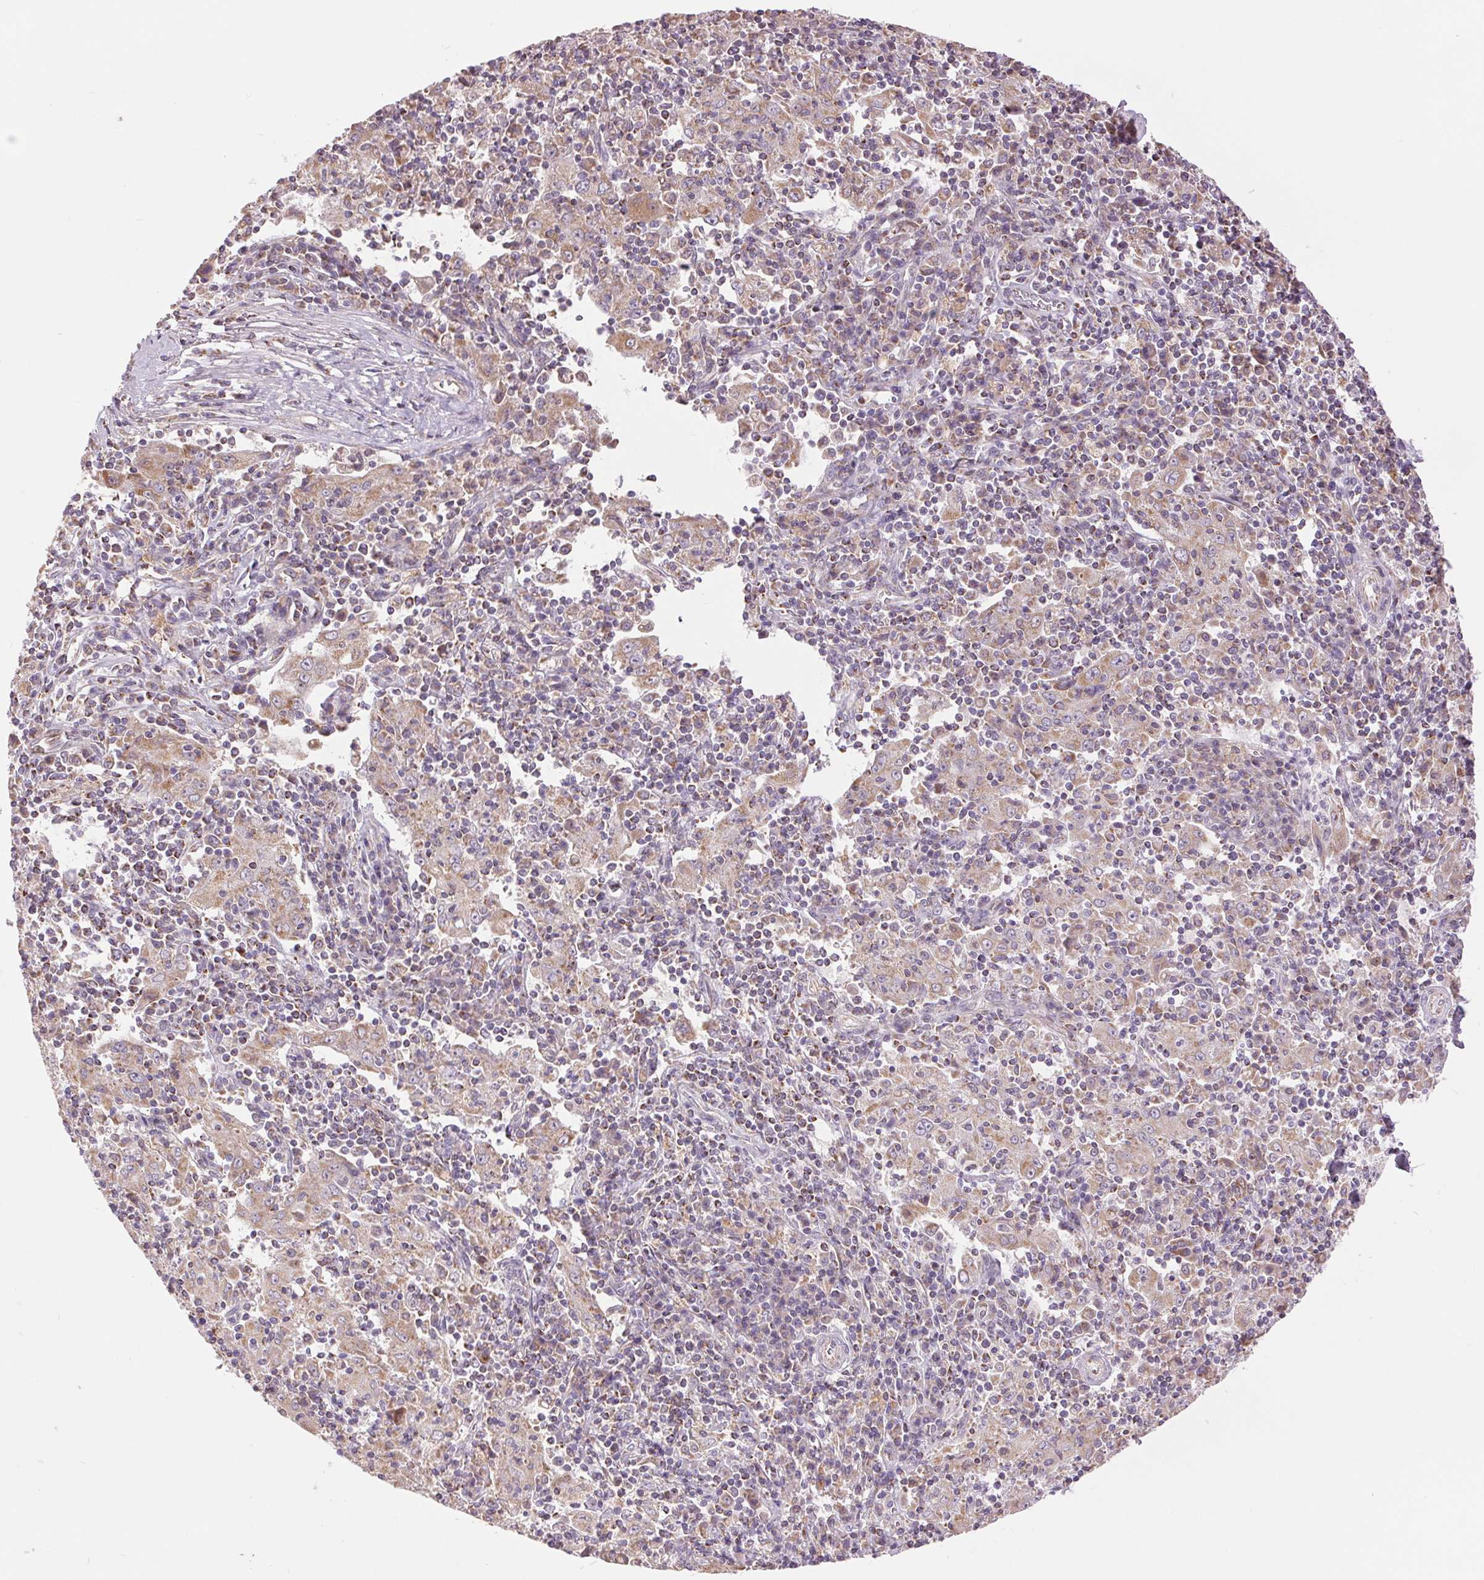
{"staining": {"intensity": "weak", "quantity": ">75%", "location": "cytoplasmic/membranous"}, "tissue": "pancreatic cancer", "cell_type": "Tumor cells", "image_type": "cancer", "snomed": [{"axis": "morphology", "description": "Adenocarcinoma, NOS"}, {"axis": "topography", "description": "Pancreas"}], "caption": "A histopathology image showing weak cytoplasmic/membranous expression in approximately >75% of tumor cells in pancreatic adenocarcinoma, as visualized by brown immunohistochemical staining.", "gene": "DGUOK", "patient": {"sex": "male", "age": 63}}